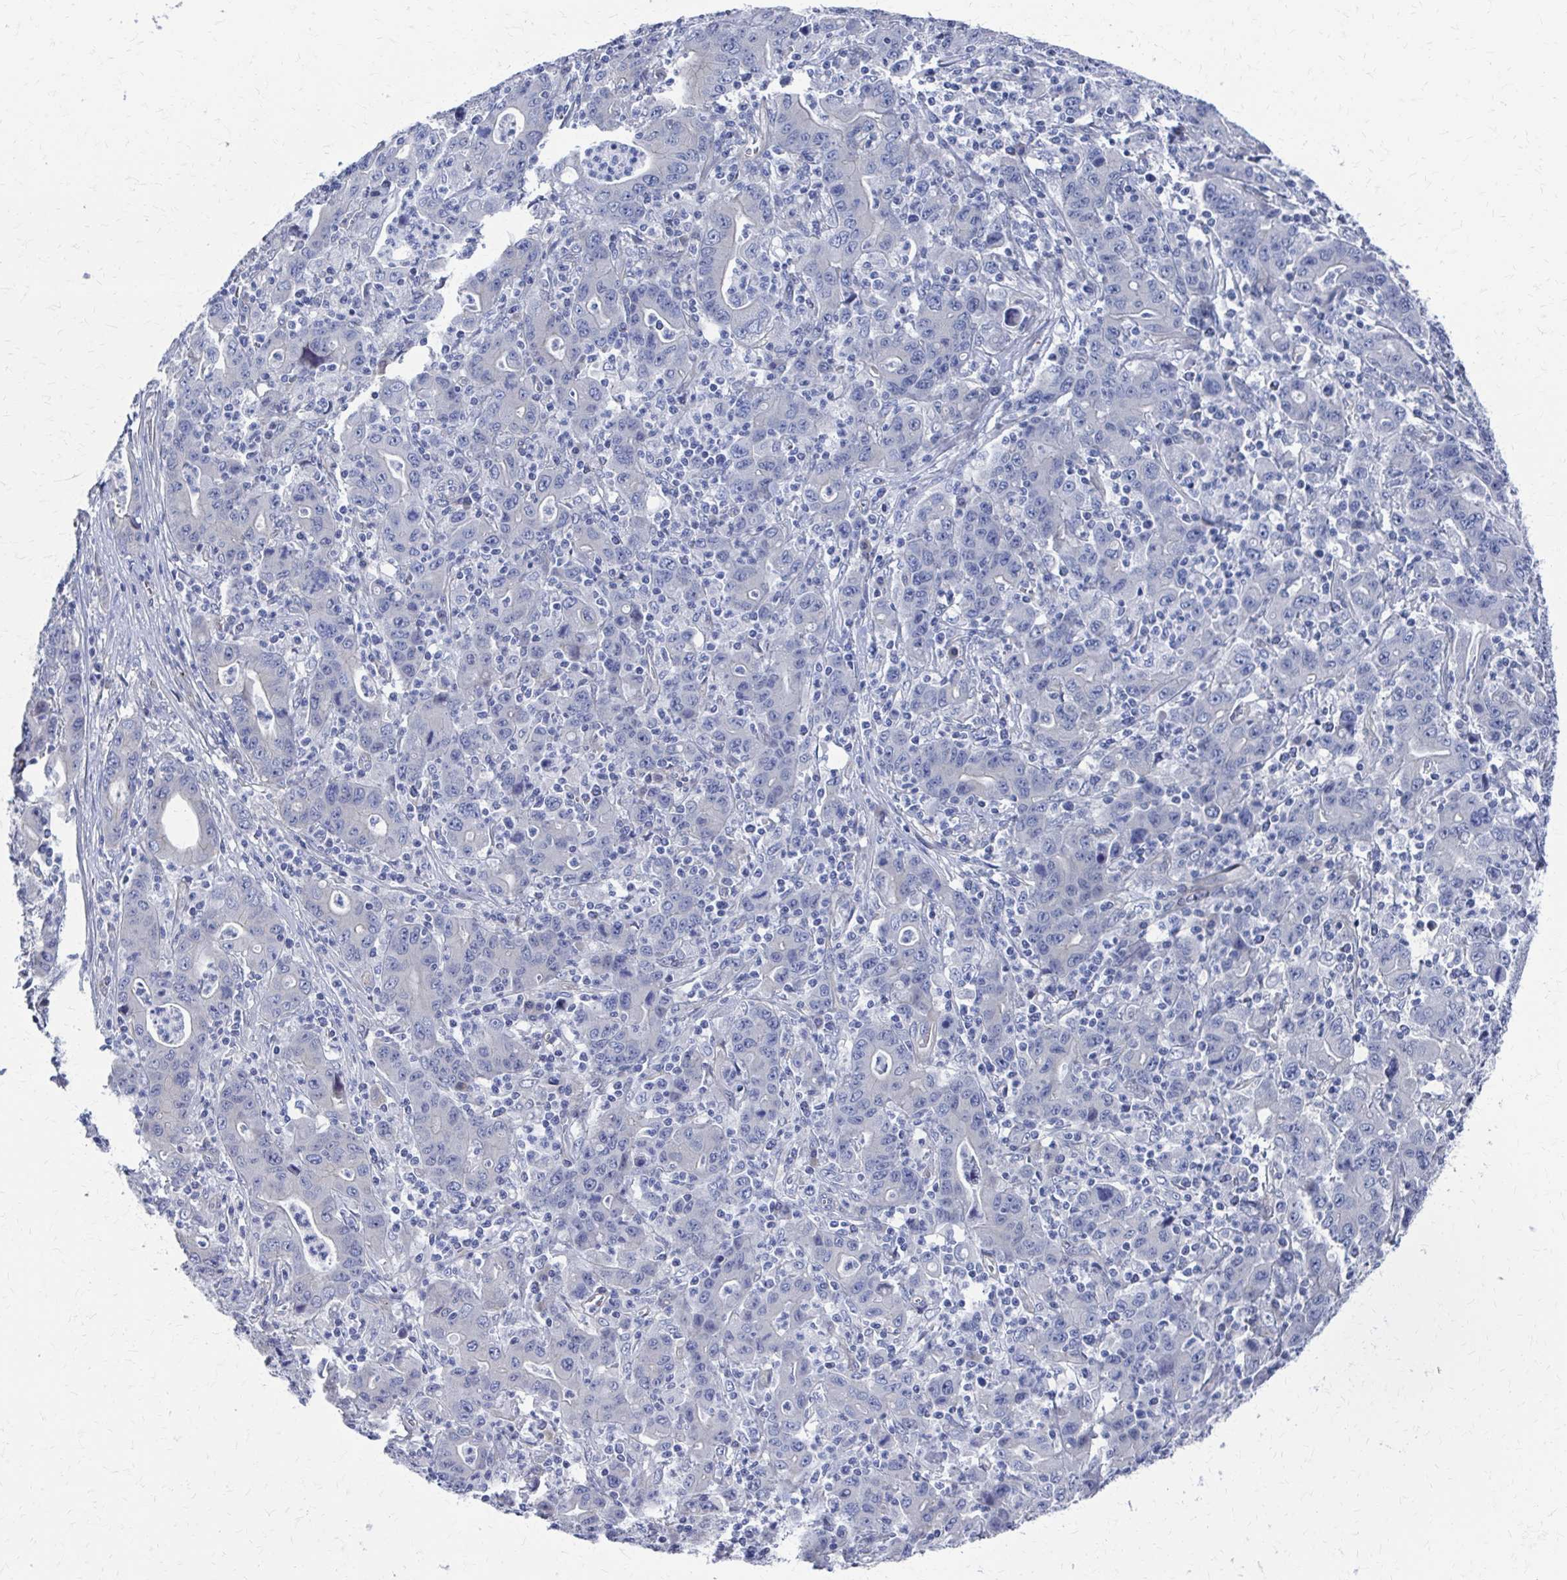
{"staining": {"intensity": "negative", "quantity": "none", "location": "none"}, "tissue": "stomach cancer", "cell_type": "Tumor cells", "image_type": "cancer", "snomed": [{"axis": "morphology", "description": "Adenocarcinoma, NOS"}, {"axis": "topography", "description": "Stomach, upper"}], "caption": "An immunohistochemistry (IHC) photomicrograph of stomach cancer (adenocarcinoma) is shown. There is no staining in tumor cells of stomach cancer (adenocarcinoma).", "gene": "PLEKHG7", "patient": {"sex": "male", "age": 69}}